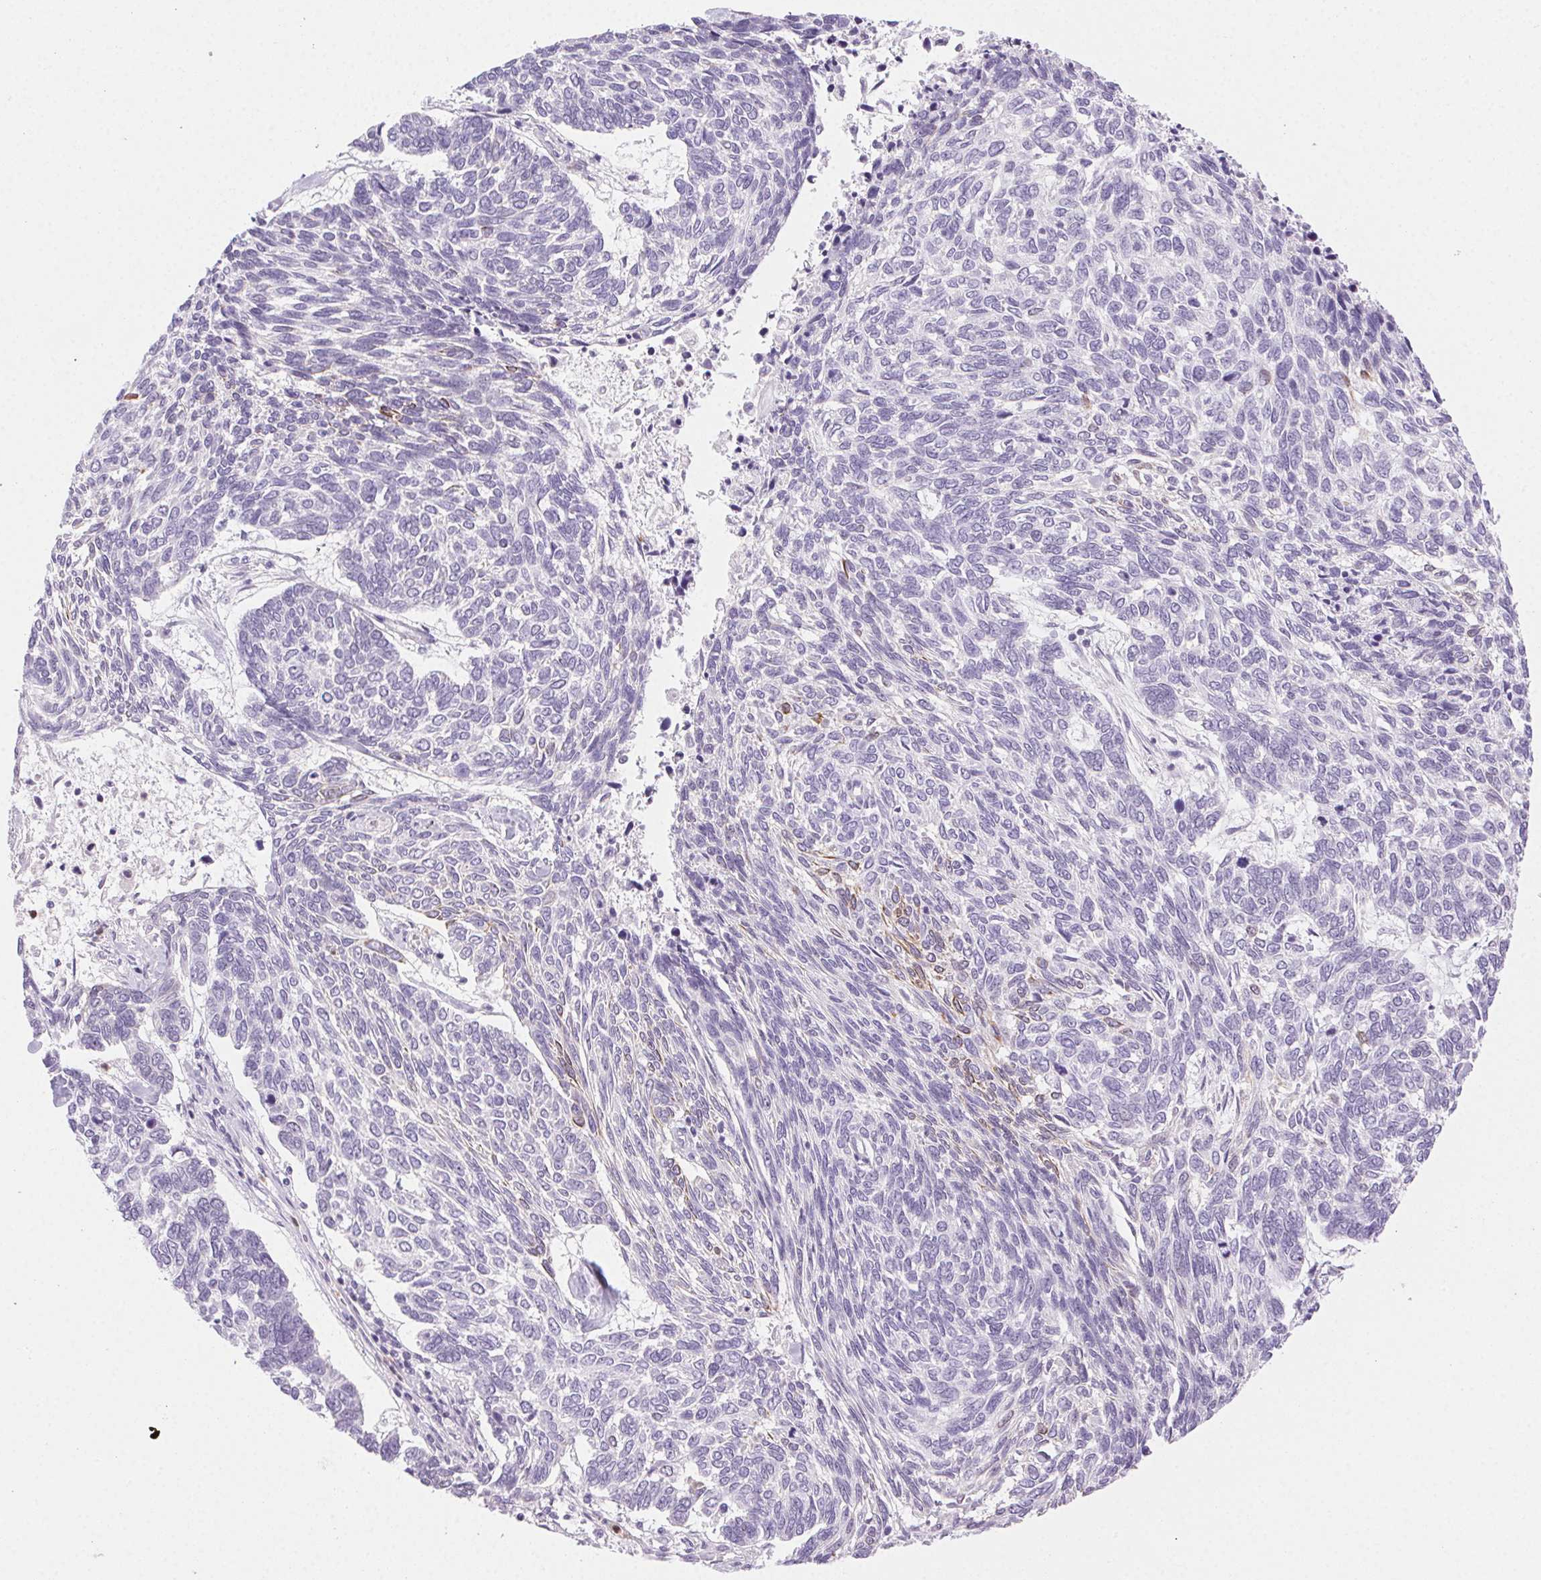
{"staining": {"intensity": "weak", "quantity": "<25%", "location": "cytoplasmic/membranous"}, "tissue": "skin cancer", "cell_type": "Tumor cells", "image_type": "cancer", "snomed": [{"axis": "morphology", "description": "Basal cell carcinoma"}, {"axis": "topography", "description": "Skin"}], "caption": "High power microscopy micrograph of an immunohistochemistry (IHC) histopathology image of skin cancer (basal cell carcinoma), revealing no significant staining in tumor cells.", "gene": "TMEM45A", "patient": {"sex": "female", "age": 65}}